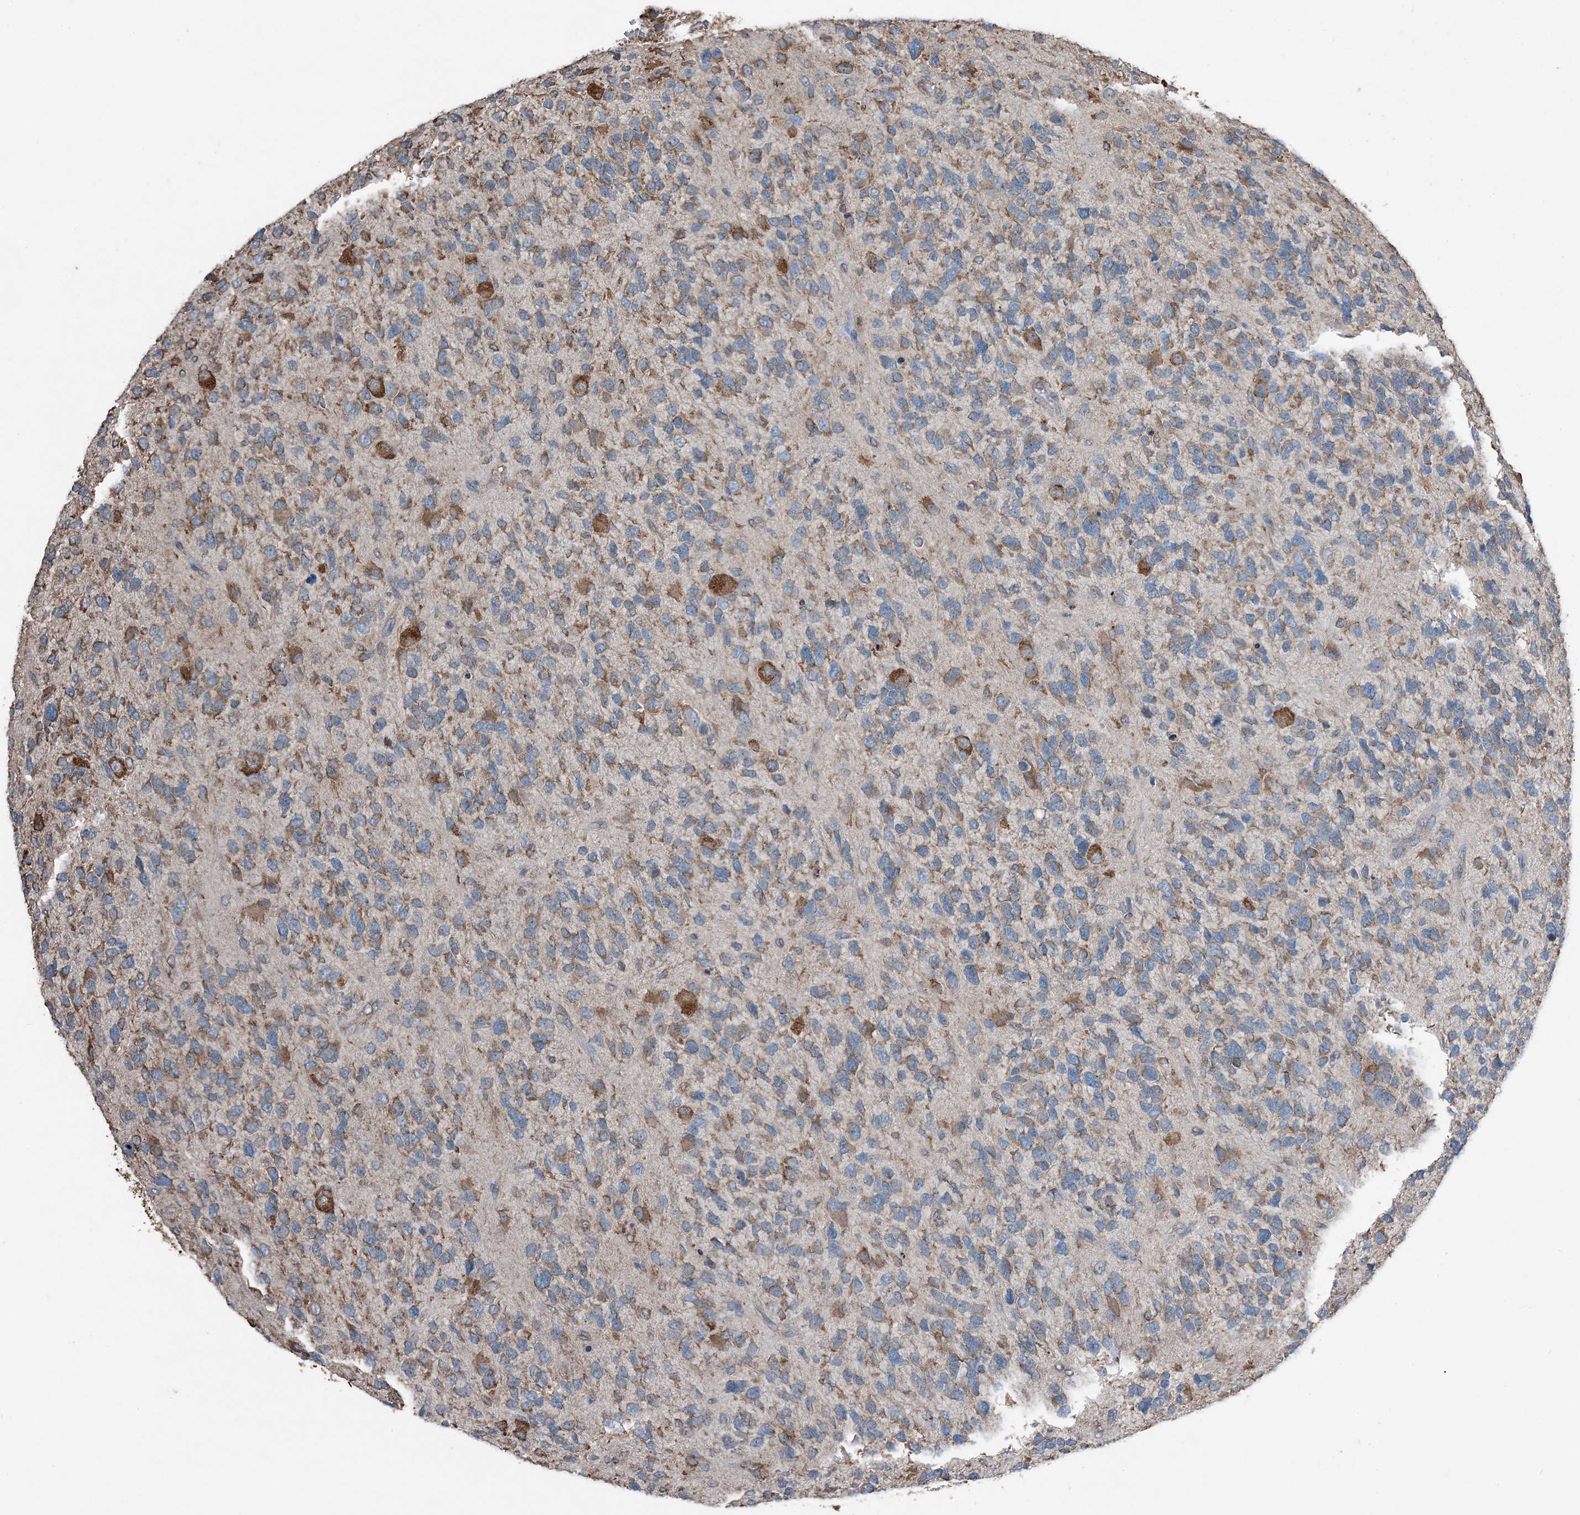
{"staining": {"intensity": "moderate", "quantity": ">75%", "location": "cytoplasmic/membranous"}, "tissue": "glioma", "cell_type": "Tumor cells", "image_type": "cancer", "snomed": [{"axis": "morphology", "description": "Glioma, malignant, High grade"}, {"axis": "topography", "description": "Brain"}], "caption": "High-magnification brightfield microscopy of malignant high-grade glioma stained with DAB (brown) and counterstained with hematoxylin (blue). tumor cells exhibit moderate cytoplasmic/membranous expression is identified in approximately>75% of cells.", "gene": "PDIA6", "patient": {"sex": "female", "age": 58}}